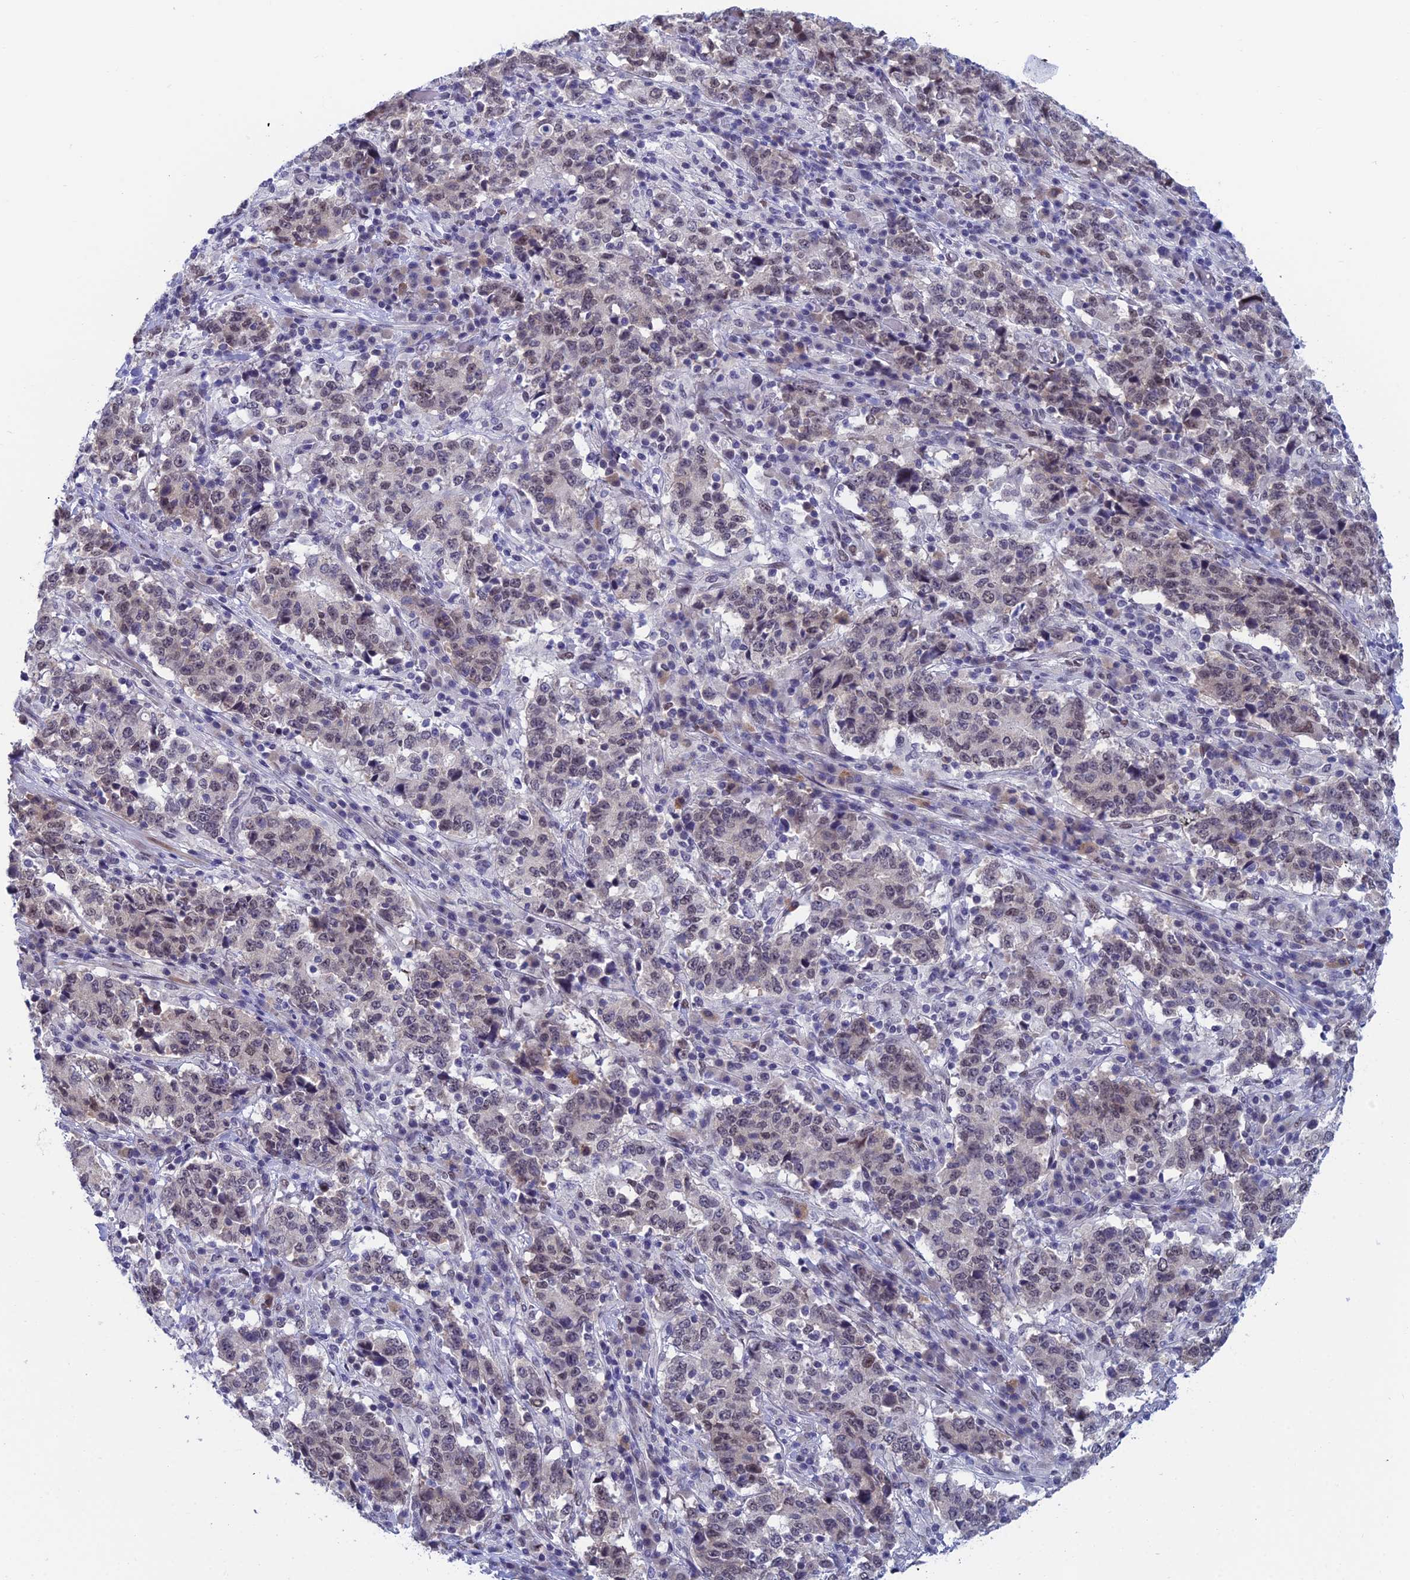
{"staining": {"intensity": "moderate", "quantity": "<25%", "location": "nuclear"}, "tissue": "stomach cancer", "cell_type": "Tumor cells", "image_type": "cancer", "snomed": [{"axis": "morphology", "description": "Adenocarcinoma, NOS"}, {"axis": "topography", "description": "Stomach"}], "caption": "Stomach cancer tissue exhibits moderate nuclear positivity in approximately <25% of tumor cells, visualized by immunohistochemistry.", "gene": "NABP2", "patient": {"sex": "male", "age": 59}}